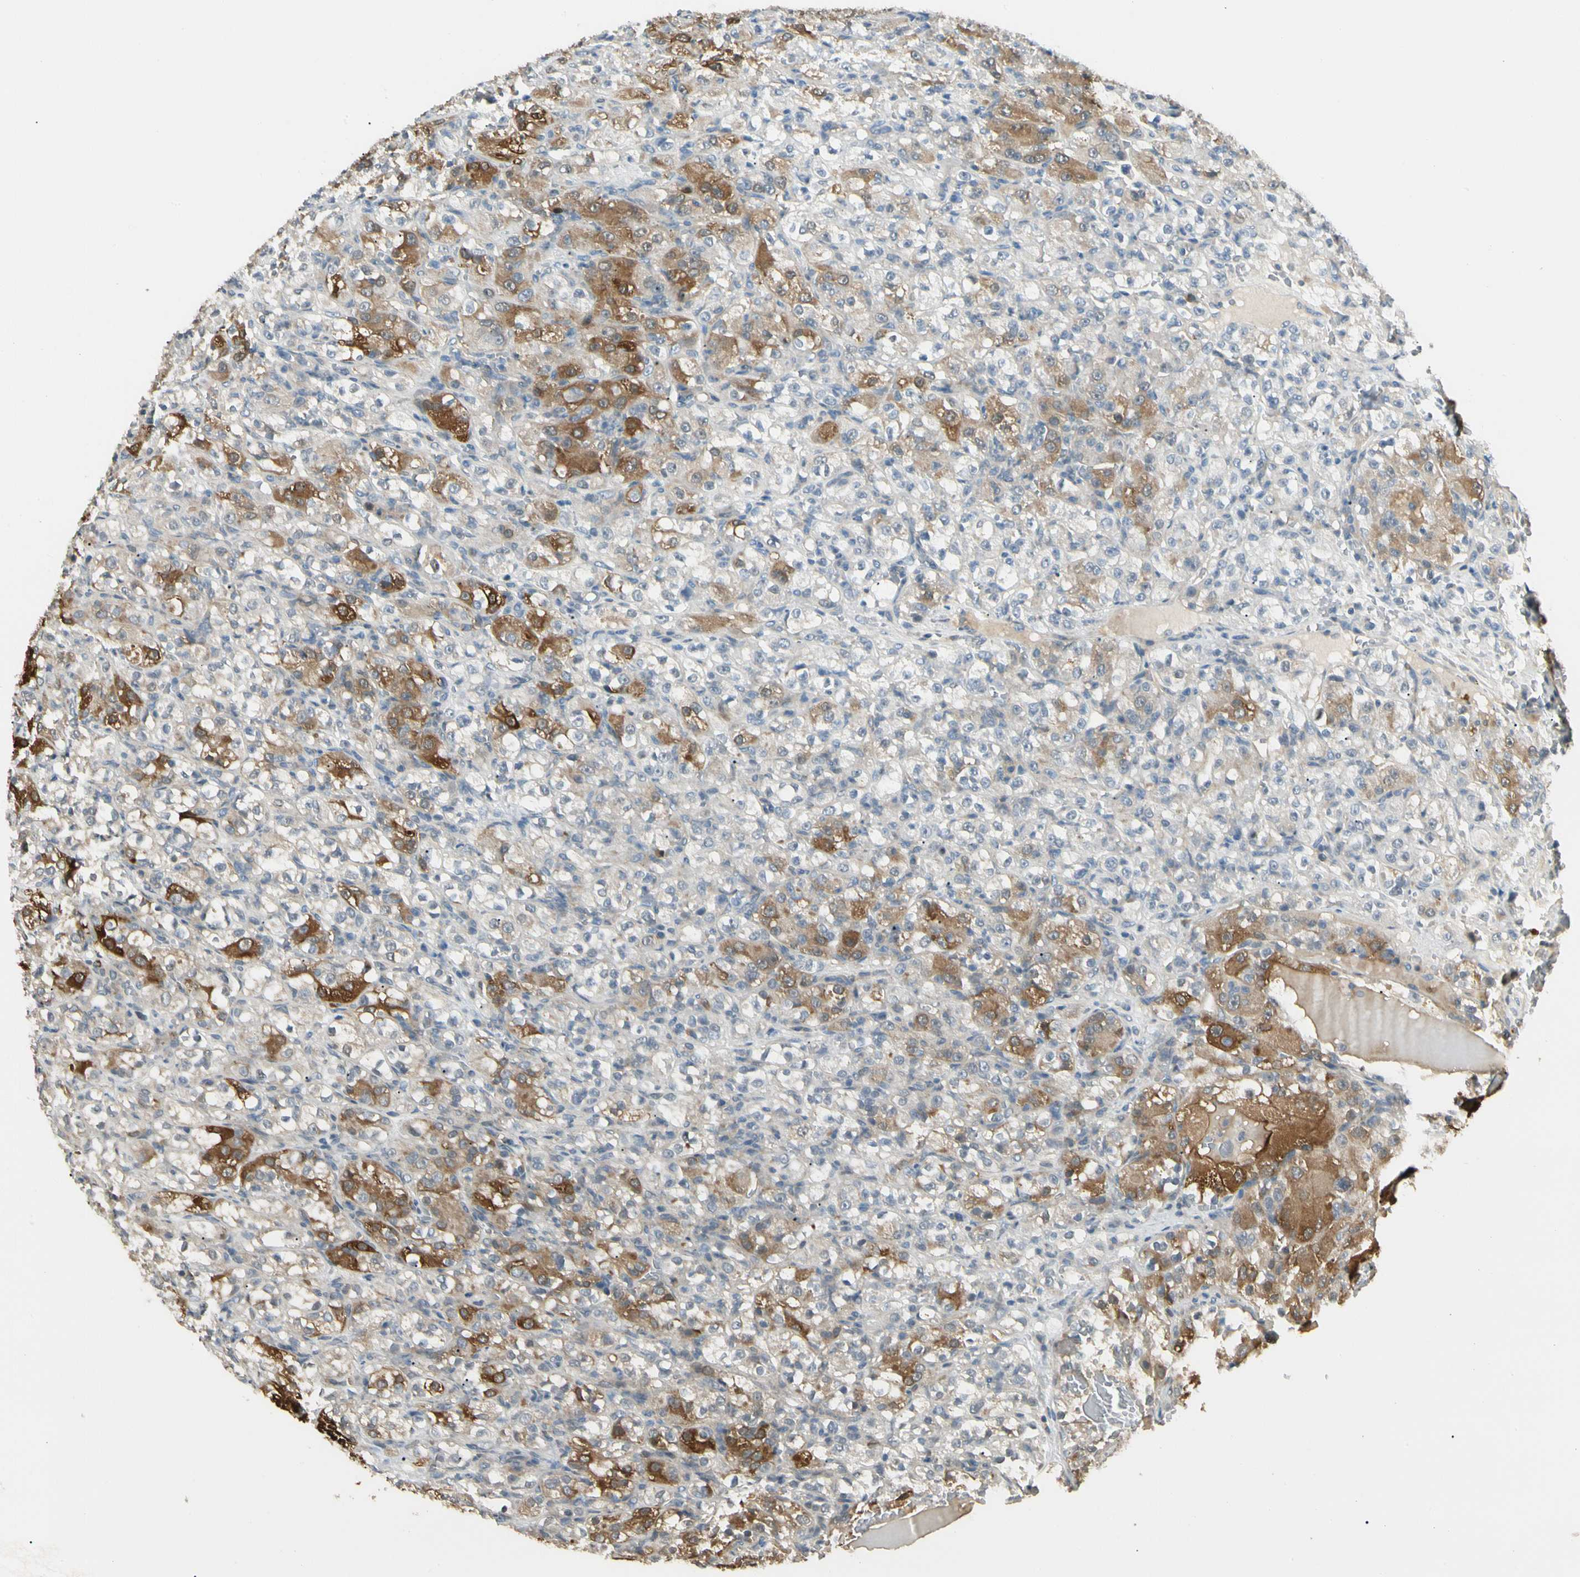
{"staining": {"intensity": "strong", "quantity": "<25%", "location": "cytoplasmic/membranous"}, "tissue": "renal cancer", "cell_type": "Tumor cells", "image_type": "cancer", "snomed": [{"axis": "morphology", "description": "Normal tissue, NOS"}, {"axis": "morphology", "description": "Adenocarcinoma, NOS"}, {"axis": "topography", "description": "Kidney"}], "caption": "Brown immunohistochemical staining in human renal cancer (adenocarcinoma) displays strong cytoplasmic/membranous expression in about <25% of tumor cells. (IHC, brightfield microscopy, high magnification).", "gene": "P3H2", "patient": {"sex": "male", "age": 61}}